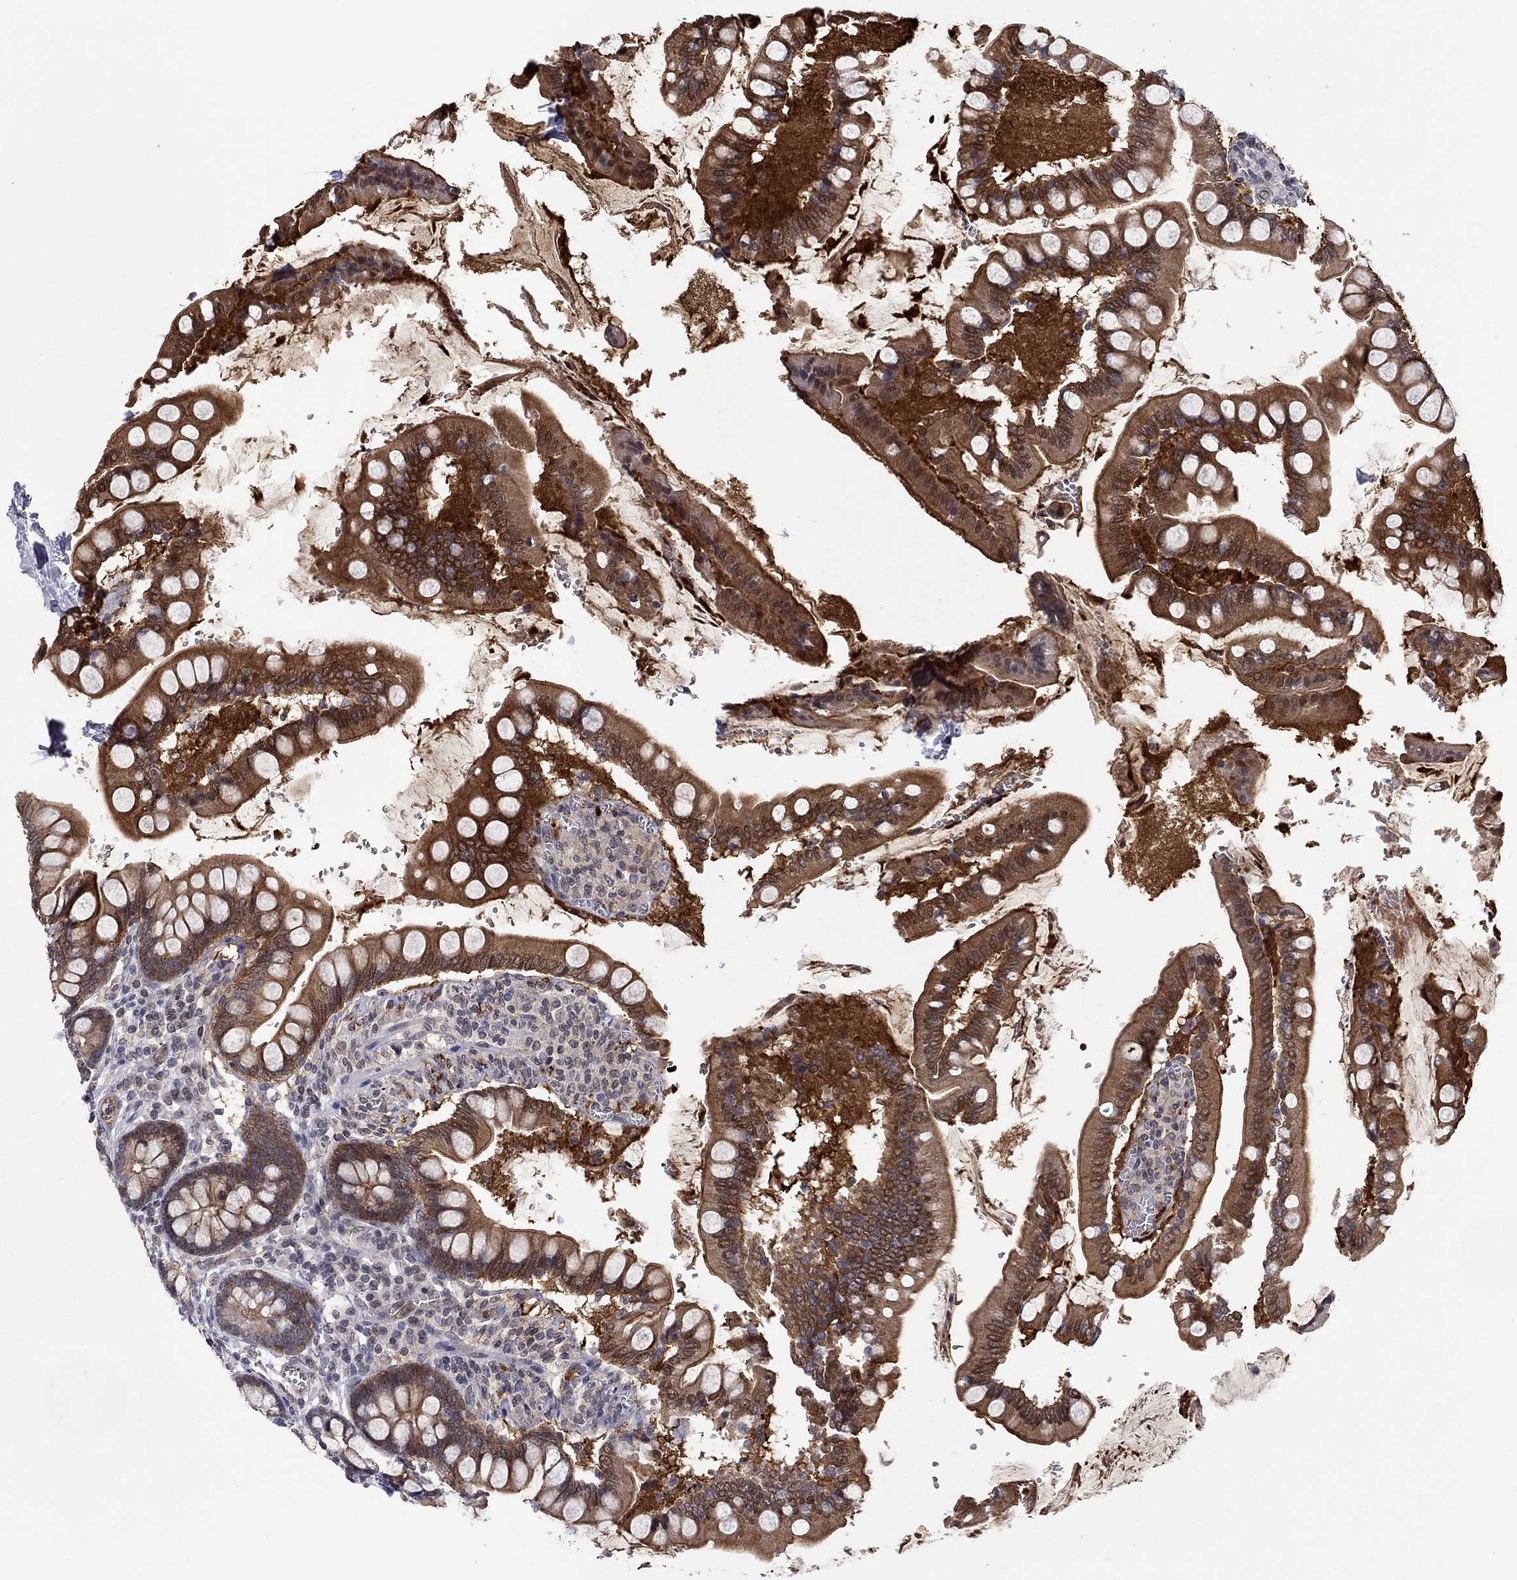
{"staining": {"intensity": "moderate", "quantity": ">75%", "location": "cytoplasmic/membranous"}, "tissue": "small intestine", "cell_type": "Glandular cells", "image_type": "normal", "snomed": [{"axis": "morphology", "description": "Normal tissue, NOS"}, {"axis": "topography", "description": "Small intestine"}], "caption": "An image of small intestine stained for a protein displays moderate cytoplasmic/membranous brown staining in glandular cells.", "gene": "CETN3", "patient": {"sex": "female", "age": 56}}